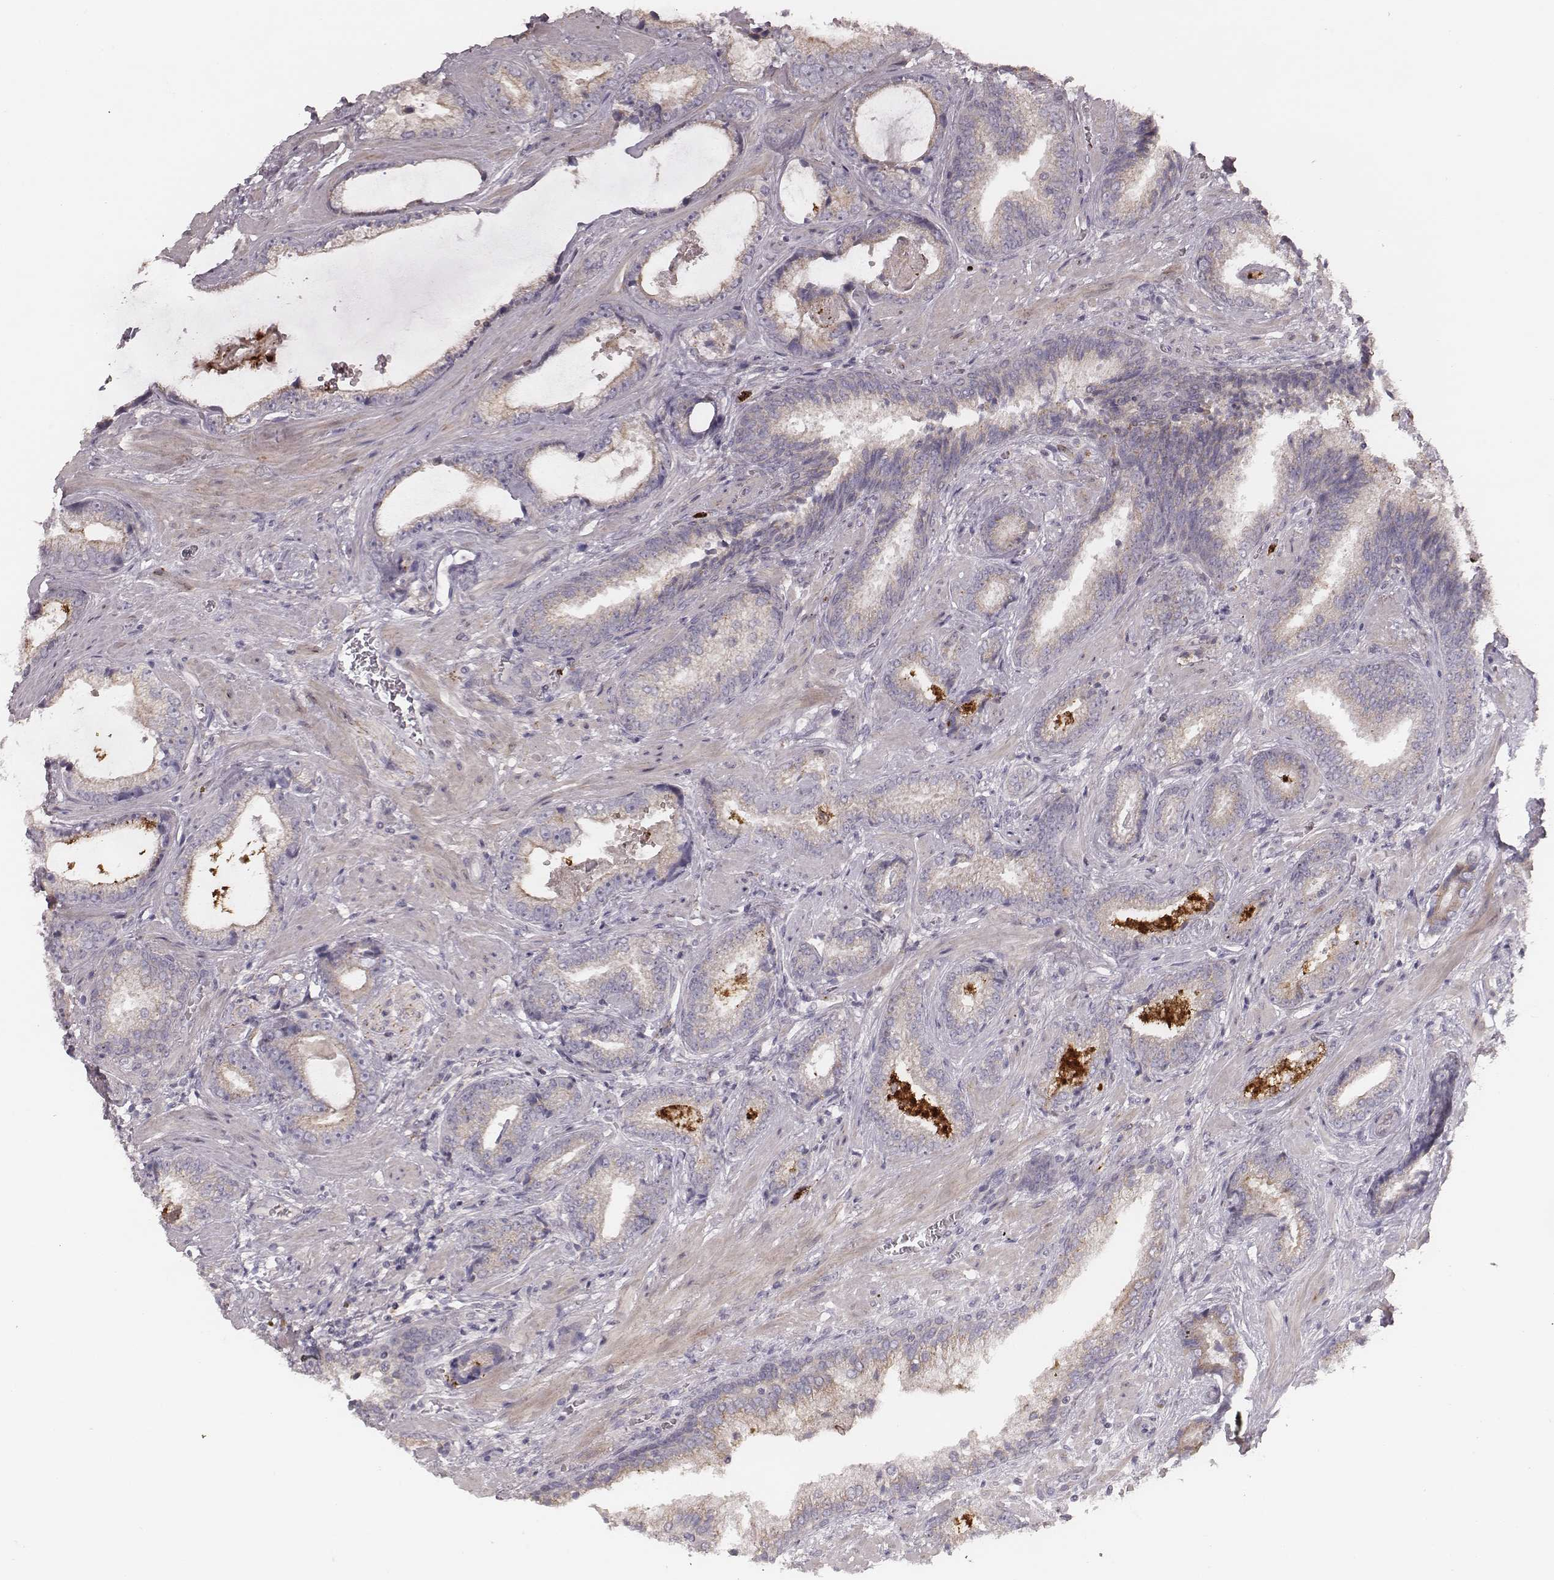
{"staining": {"intensity": "weak", "quantity": ">75%", "location": "cytoplasmic/membranous"}, "tissue": "prostate cancer", "cell_type": "Tumor cells", "image_type": "cancer", "snomed": [{"axis": "morphology", "description": "Adenocarcinoma, Low grade"}, {"axis": "topography", "description": "Prostate"}], "caption": "A photomicrograph of human prostate adenocarcinoma (low-grade) stained for a protein shows weak cytoplasmic/membranous brown staining in tumor cells.", "gene": "ABCA7", "patient": {"sex": "male", "age": 61}}